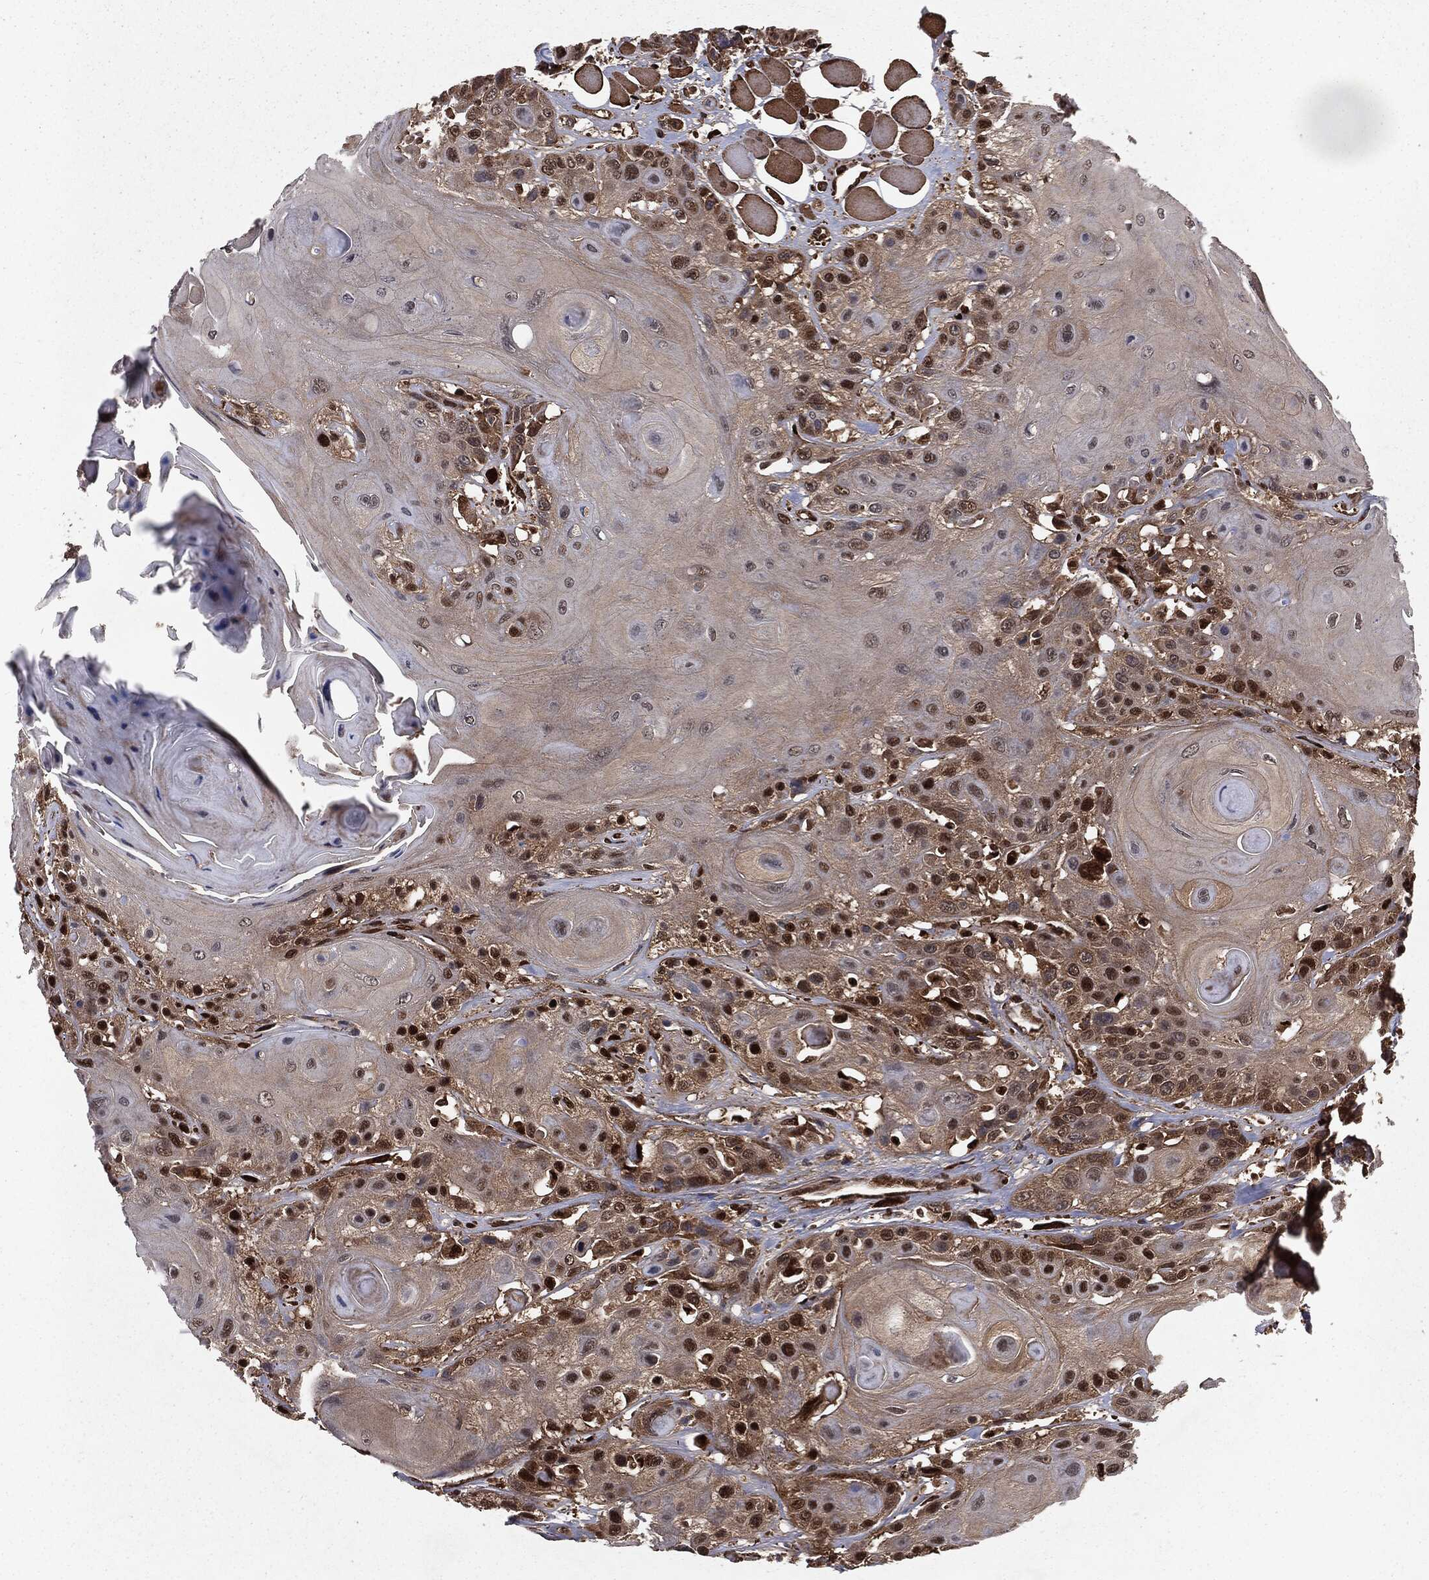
{"staining": {"intensity": "strong", "quantity": "25%-75%", "location": "nuclear"}, "tissue": "head and neck cancer", "cell_type": "Tumor cells", "image_type": "cancer", "snomed": [{"axis": "morphology", "description": "Squamous cell carcinoma, NOS"}, {"axis": "topography", "description": "Head-Neck"}], "caption": "A brown stain shows strong nuclear expression of a protein in squamous cell carcinoma (head and neck) tumor cells.", "gene": "RANBP9", "patient": {"sex": "female", "age": 59}}